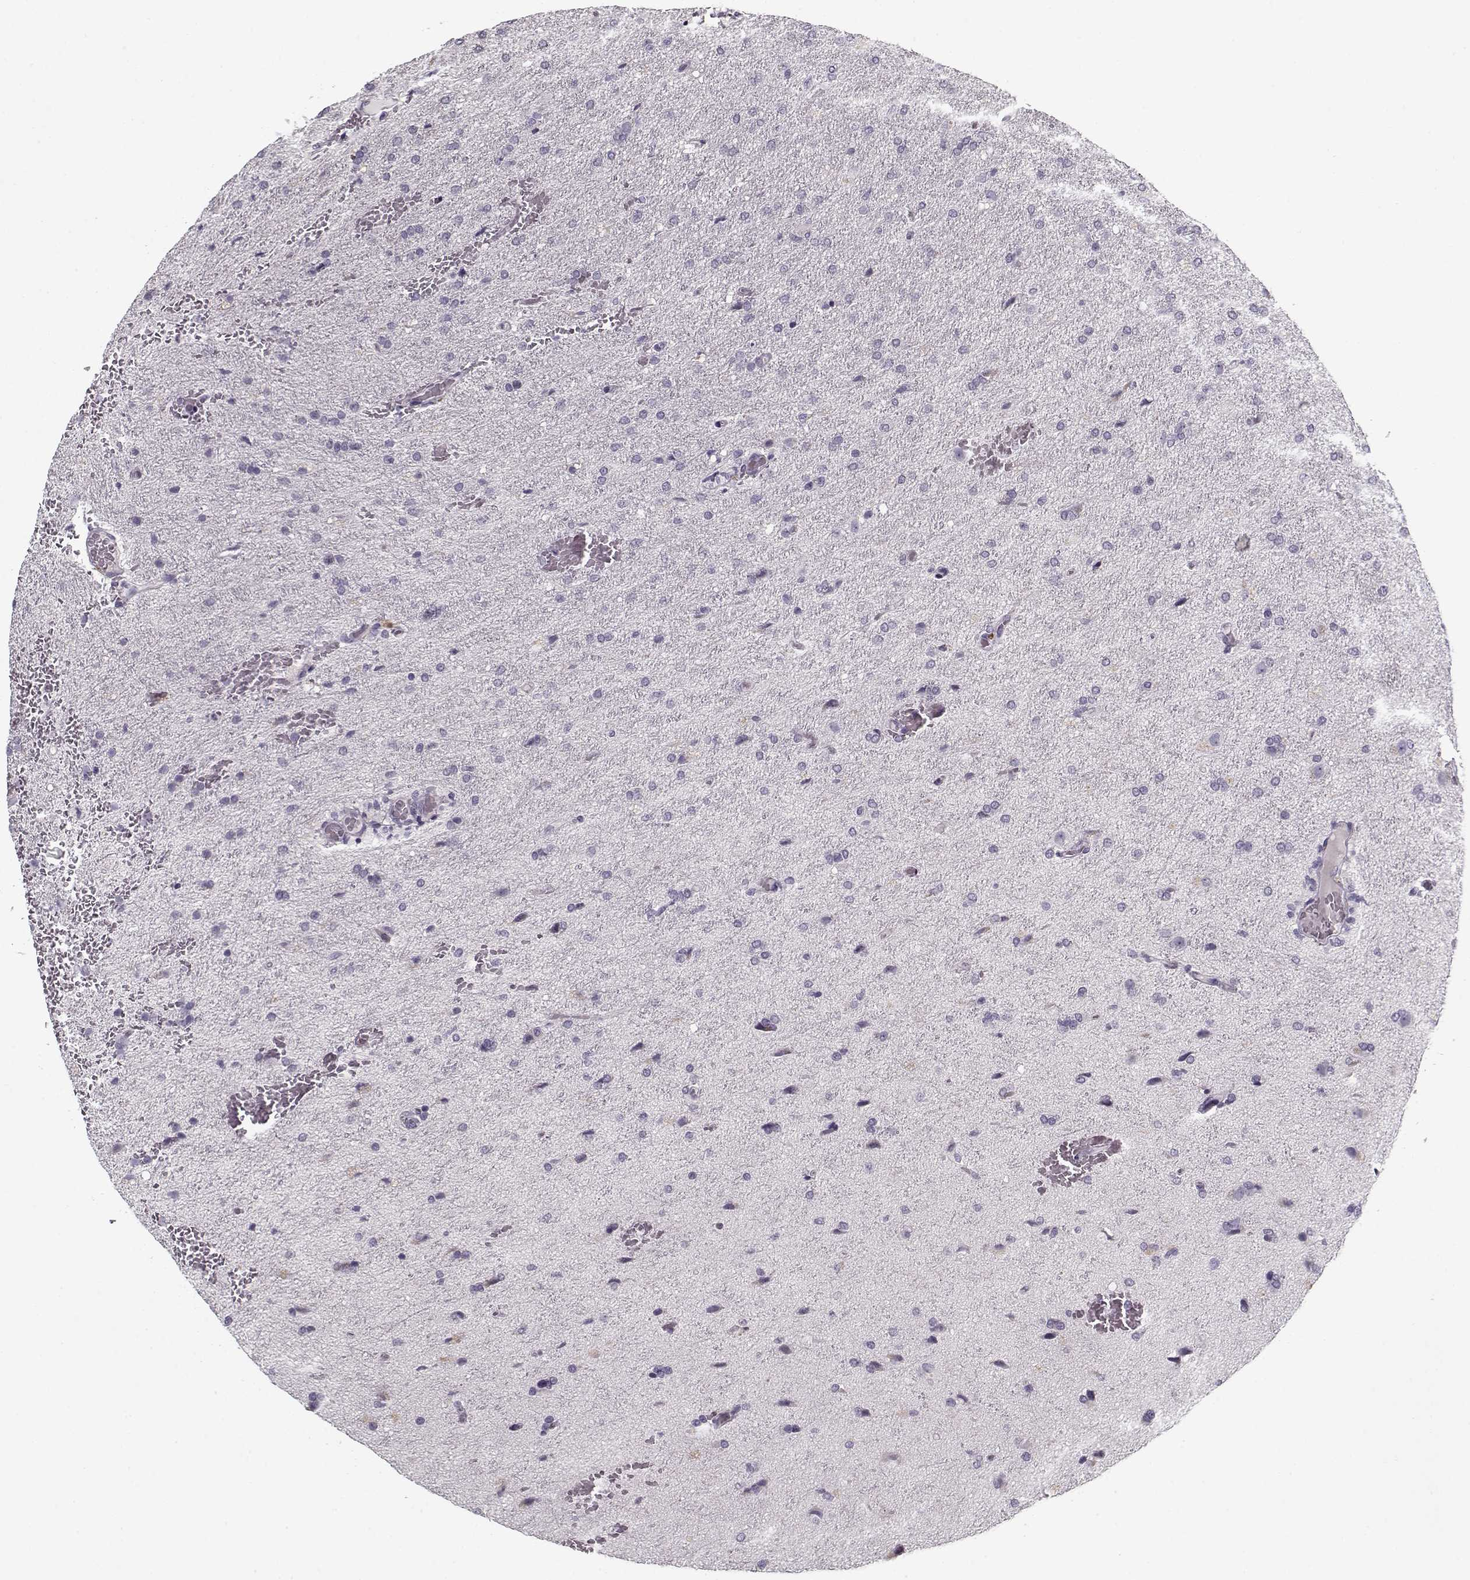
{"staining": {"intensity": "negative", "quantity": "none", "location": "none"}, "tissue": "glioma", "cell_type": "Tumor cells", "image_type": "cancer", "snomed": [{"axis": "morphology", "description": "Glioma, malignant, High grade"}, {"axis": "topography", "description": "Brain"}], "caption": "Human high-grade glioma (malignant) stained for a protein using immunohistochemistry reveals no staining in tumor cells.", "gene": "LUM", "patient": {"sex": "male", "age": 68}}